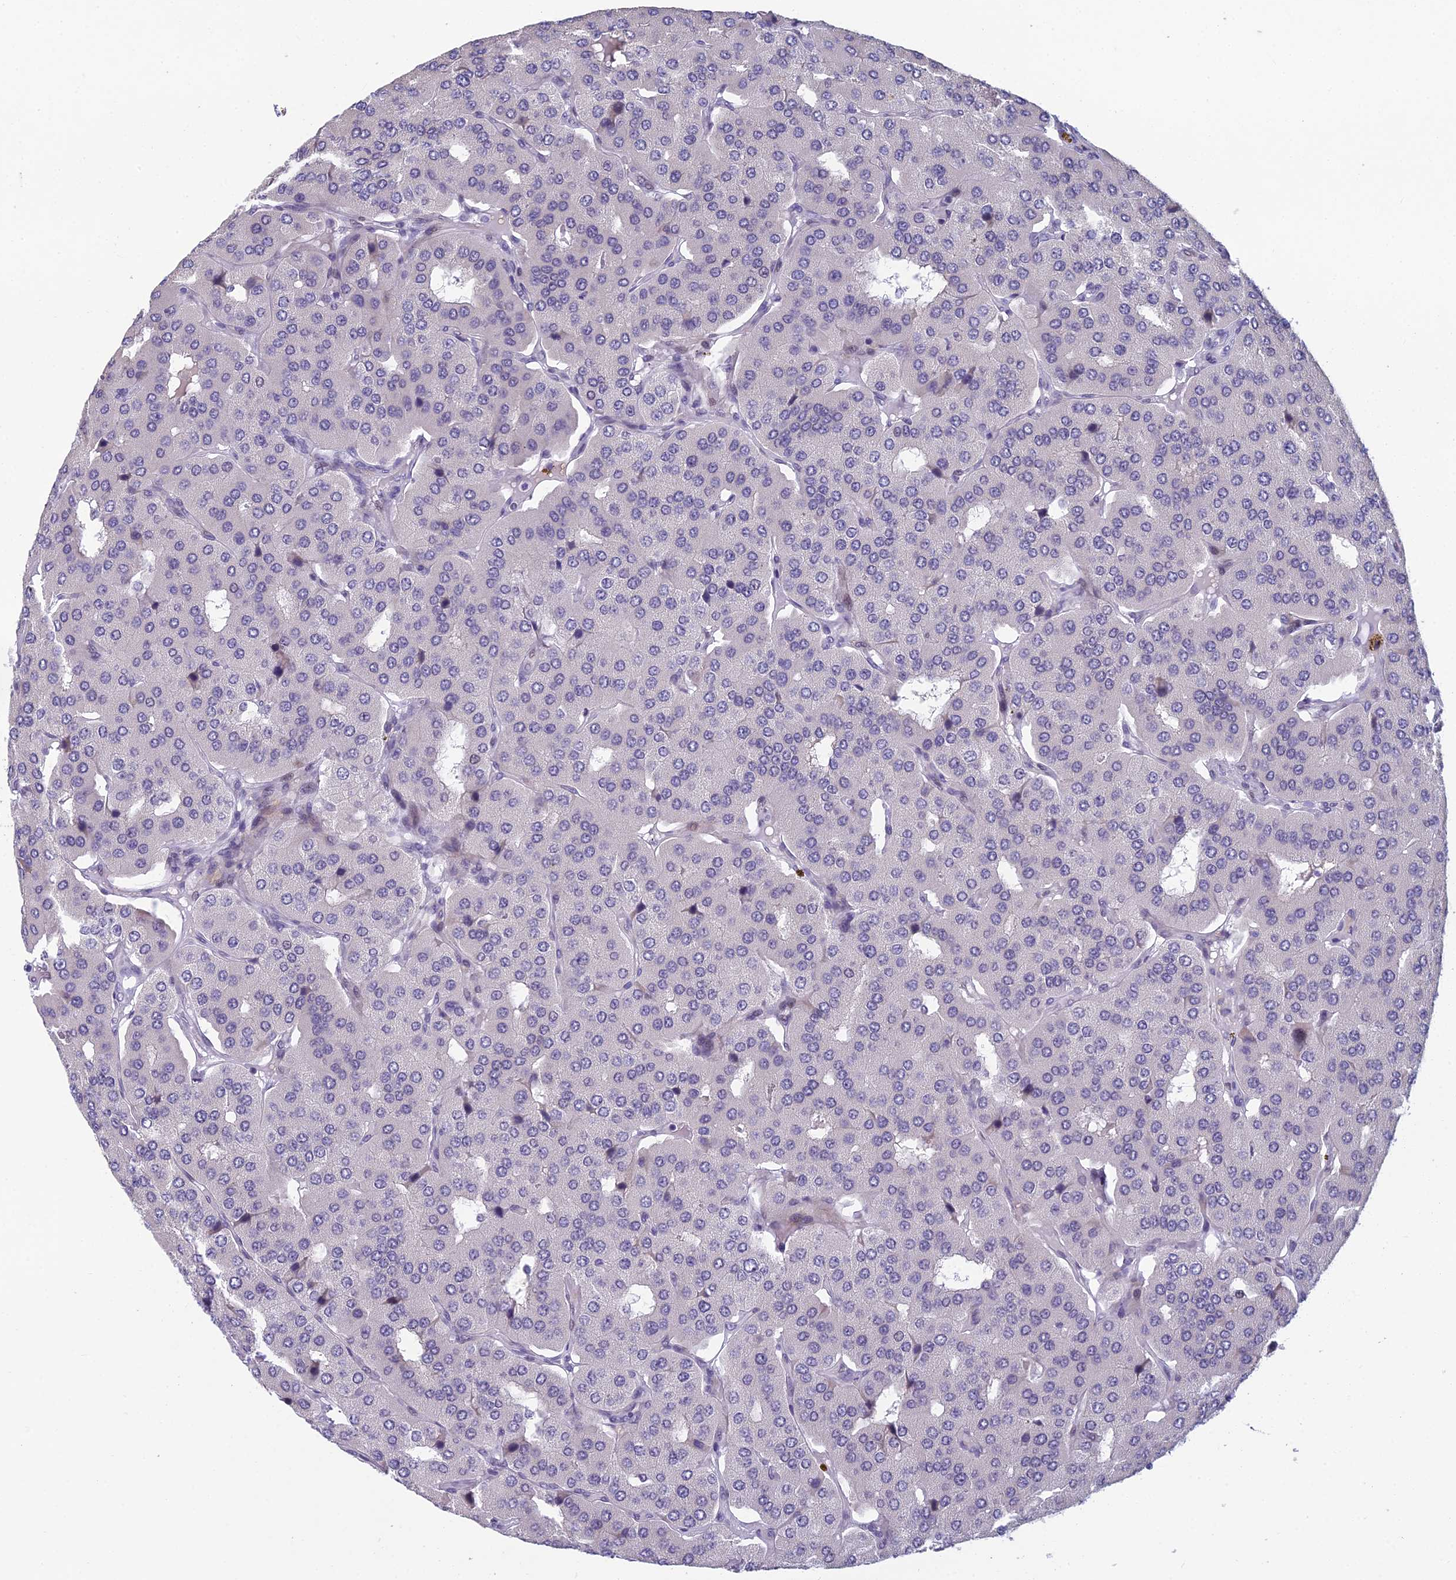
{"staining": {"intensity": "negative", "quantity": "none", "location": "none"}, "tissue": "parathyroid gland", "cell_type": "Glandular cells", "image_type": "normal", "snomed": [{"axis": "morphology", "description": "Normal tissue, NOS"}, {"axis": "morphology", "description": "Adenoma, NOS"}, {"axis": "topography", "description": "Parathyroid gland"}], "caption": "A histopathology image of human parathyroid gland is negative for staining in glandular cells. The staining was performed using DAB (3,3'-diaminobenzidine) to visualize the protein expression in brown, while the nuclei were stained in blue with hematoxylin (Magnification: 20x).", "gene": "RGS17", "patient": {"sex": "female", "age": 86}}